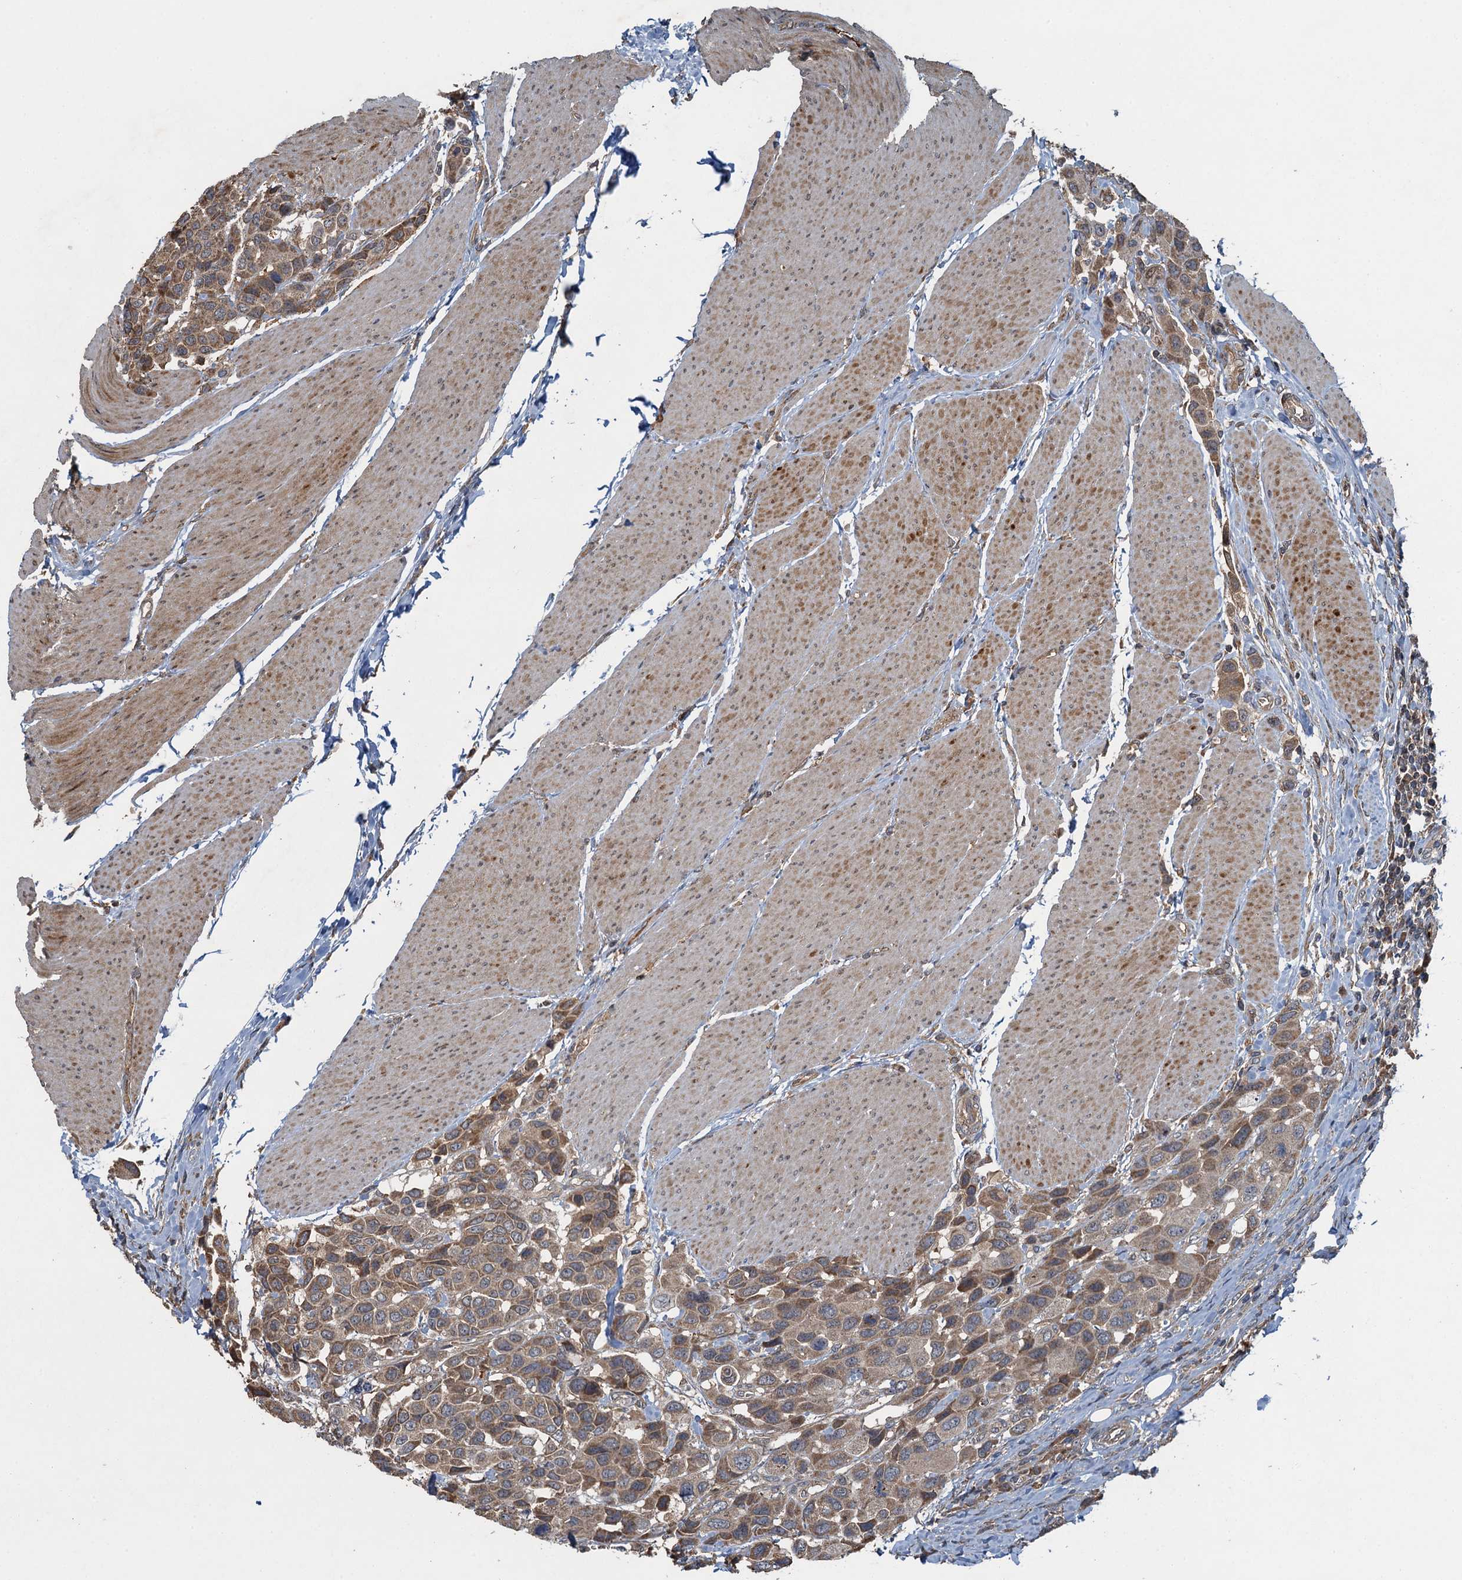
{"staining": {"intensity": "moderate", "quantity": ">75%", "location": "cytoplasmic/membranous"}, "tissue": "urothelial cancer", "cell_type": "Tumor cells", "image_type": "cancer", "snomed": [{"axis": "morphology", "description": "Urothelial carcinoma, High grade"}, {"axis": "topography", "description": "Urinary bladder"}], "caption": "Tumor cells display medium levels of moderate cytoplasmic/membranous staining in approximately >75% of cells in urothelial cancer.", "gene": "SNX32", "patient": {"sex": "male", "age": 50}}